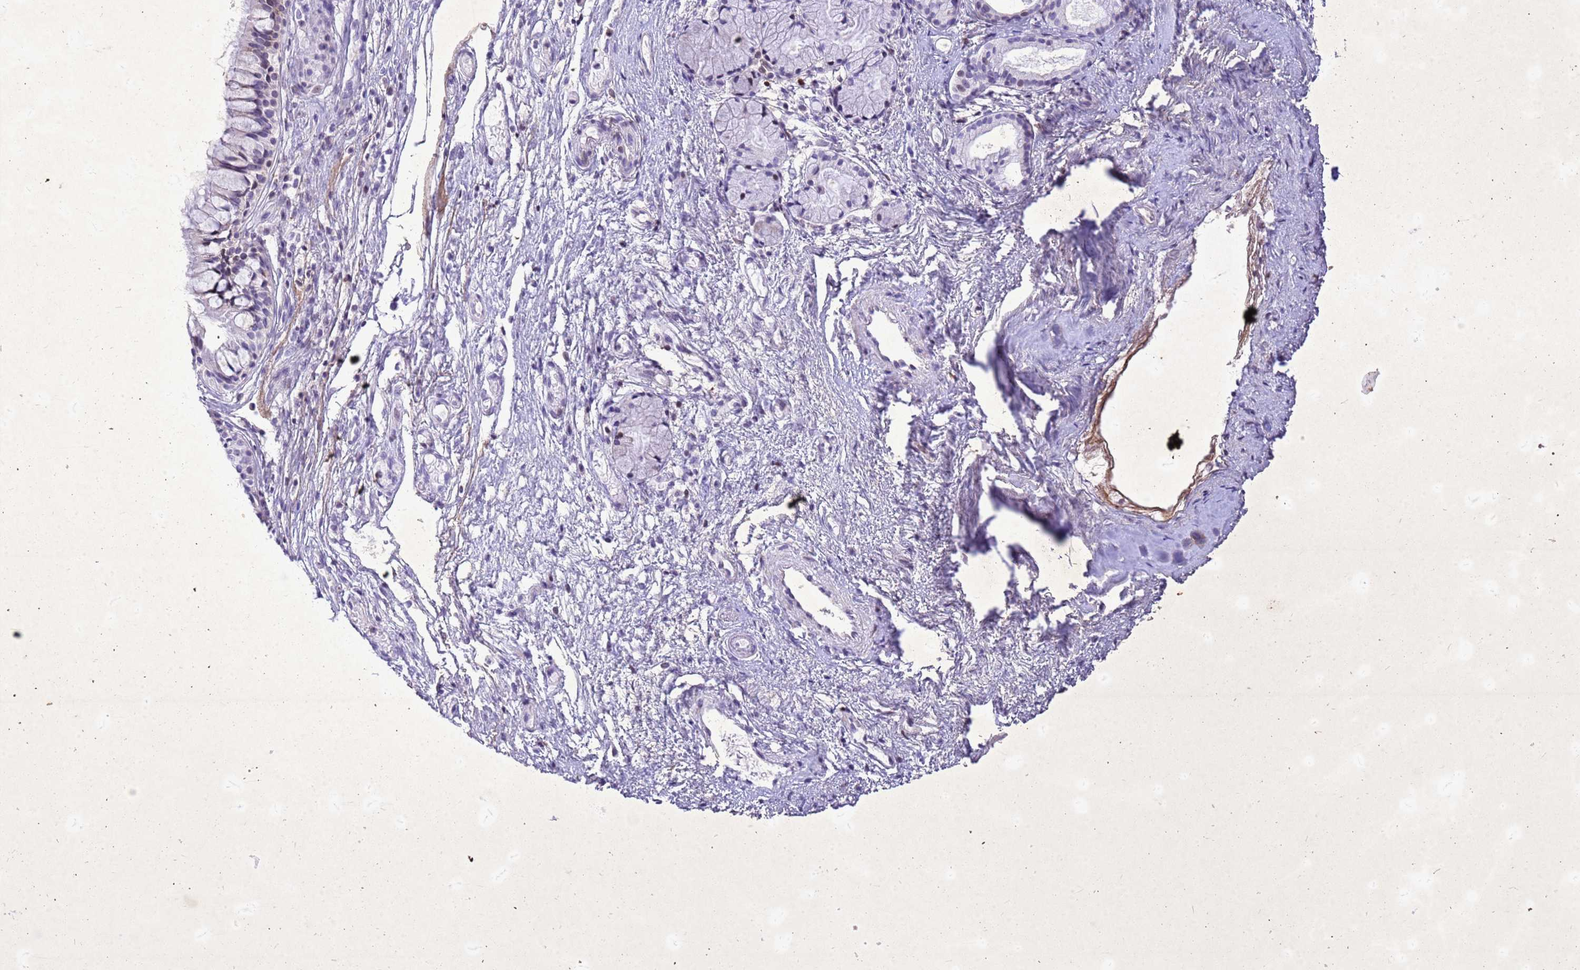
{"staining": {"intensity": "negative", "quantity": "none", "location": "none"}, "tissue": "nasopharynx", "cell_type": "Respiratory epithelial cells", "image_type": "normal", "snomed": [{"axis": "morphology", "description": "Normal tissue, NOS"}, {"axis": "topography", "description": "Nasopharynx"}], "caption": "Immunohistochemical staining of benign human nasopharynx exhibits no significant positivity in respiratory epithelial cells.", "gene": "COPS9", "patient": {"sex": "male", "age": 82}}